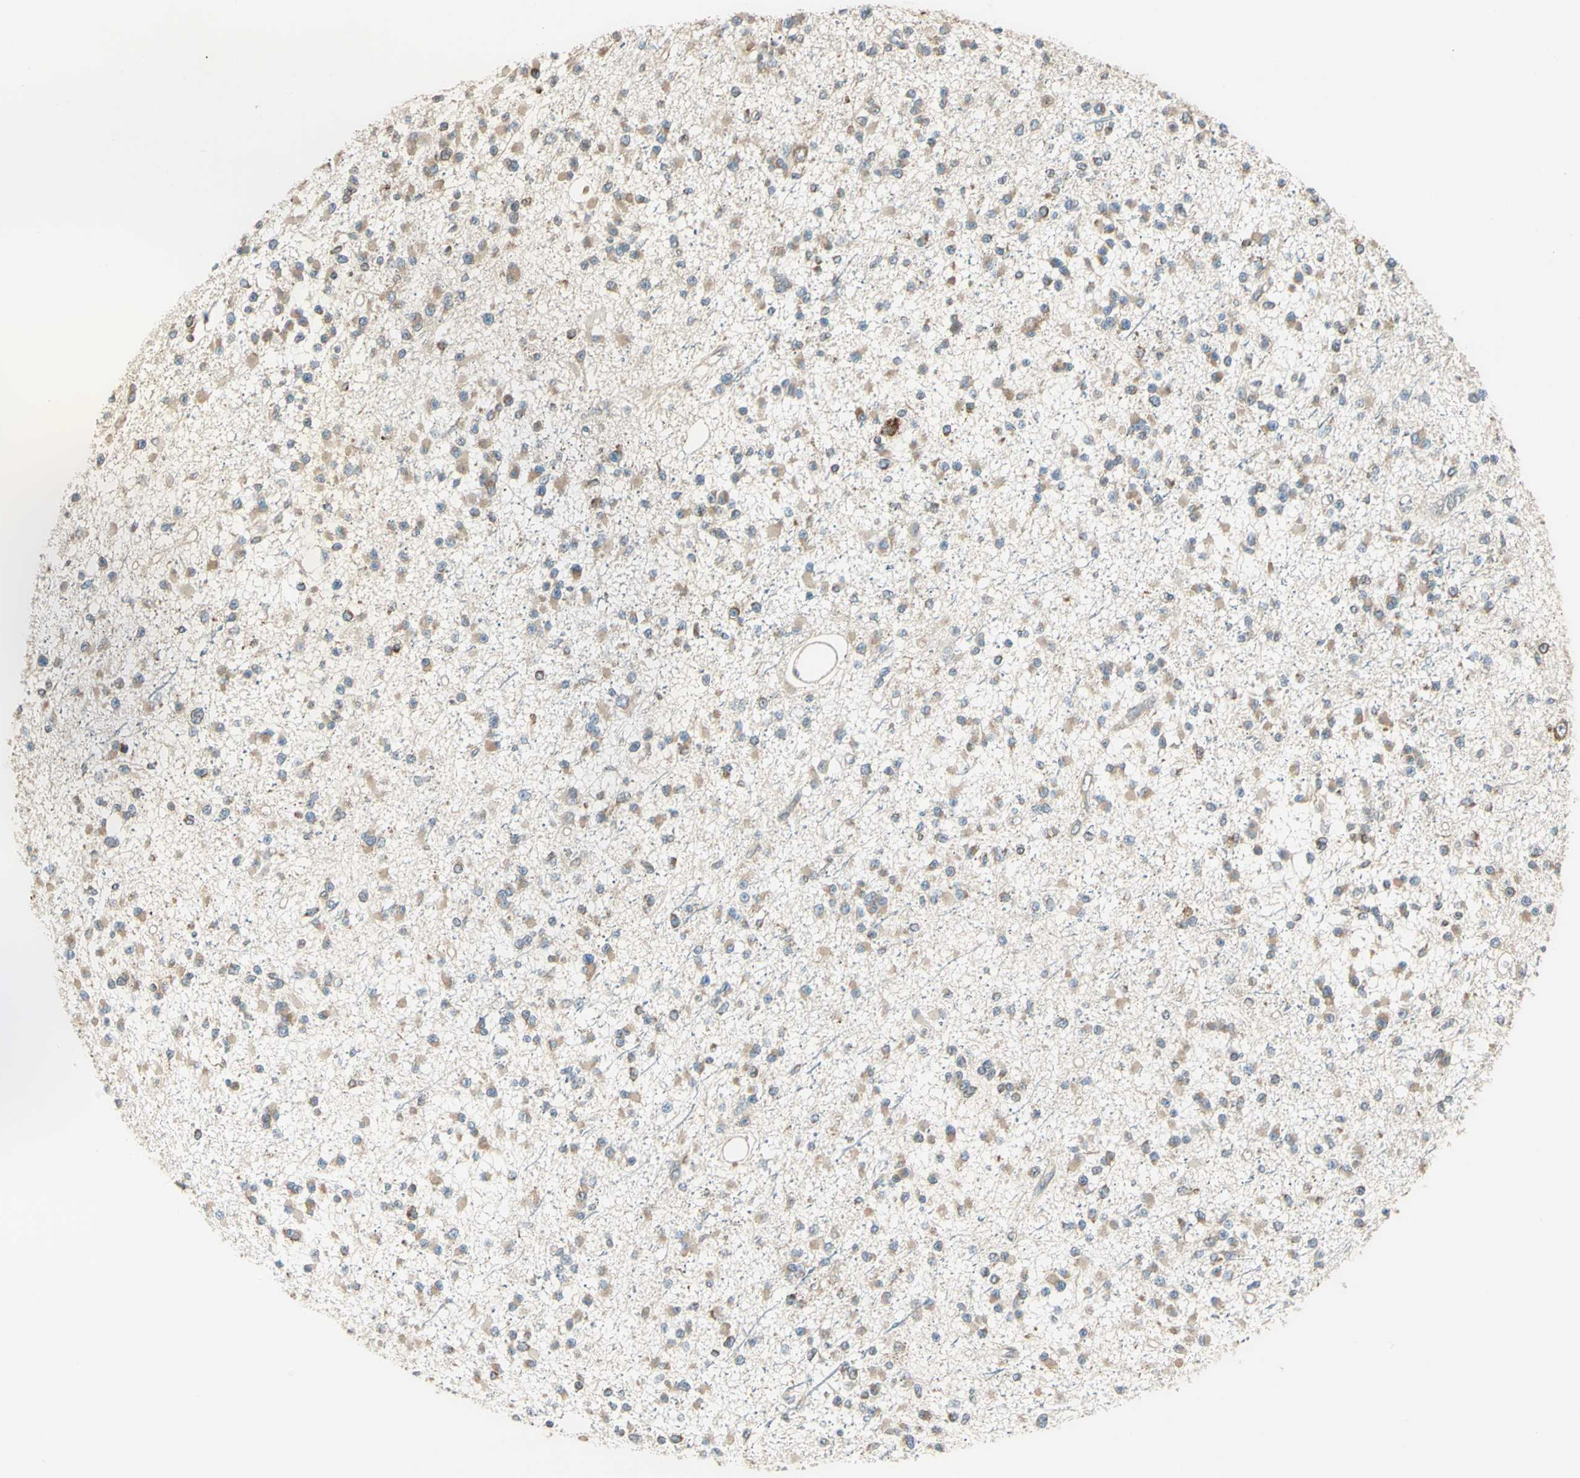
{"staining": {"intensity": "moderate", "quantity": ">75%", "location": "cytoplasmic/membranous"}, "tissue": "glioma", "cell_type": "Tumor cells", "image_type": "cancer", "snomed": [{"axis": "morphology", "description": "Glioma, malignant, Low grade"}, {"axis": "topography", "description": "Brain"}], "caption": "Glioma stained with a protein marker demonstrates moderate staining in tumor cells.", "gene": "PDIA4", "patient": {"sex": "female", "age": 22}}